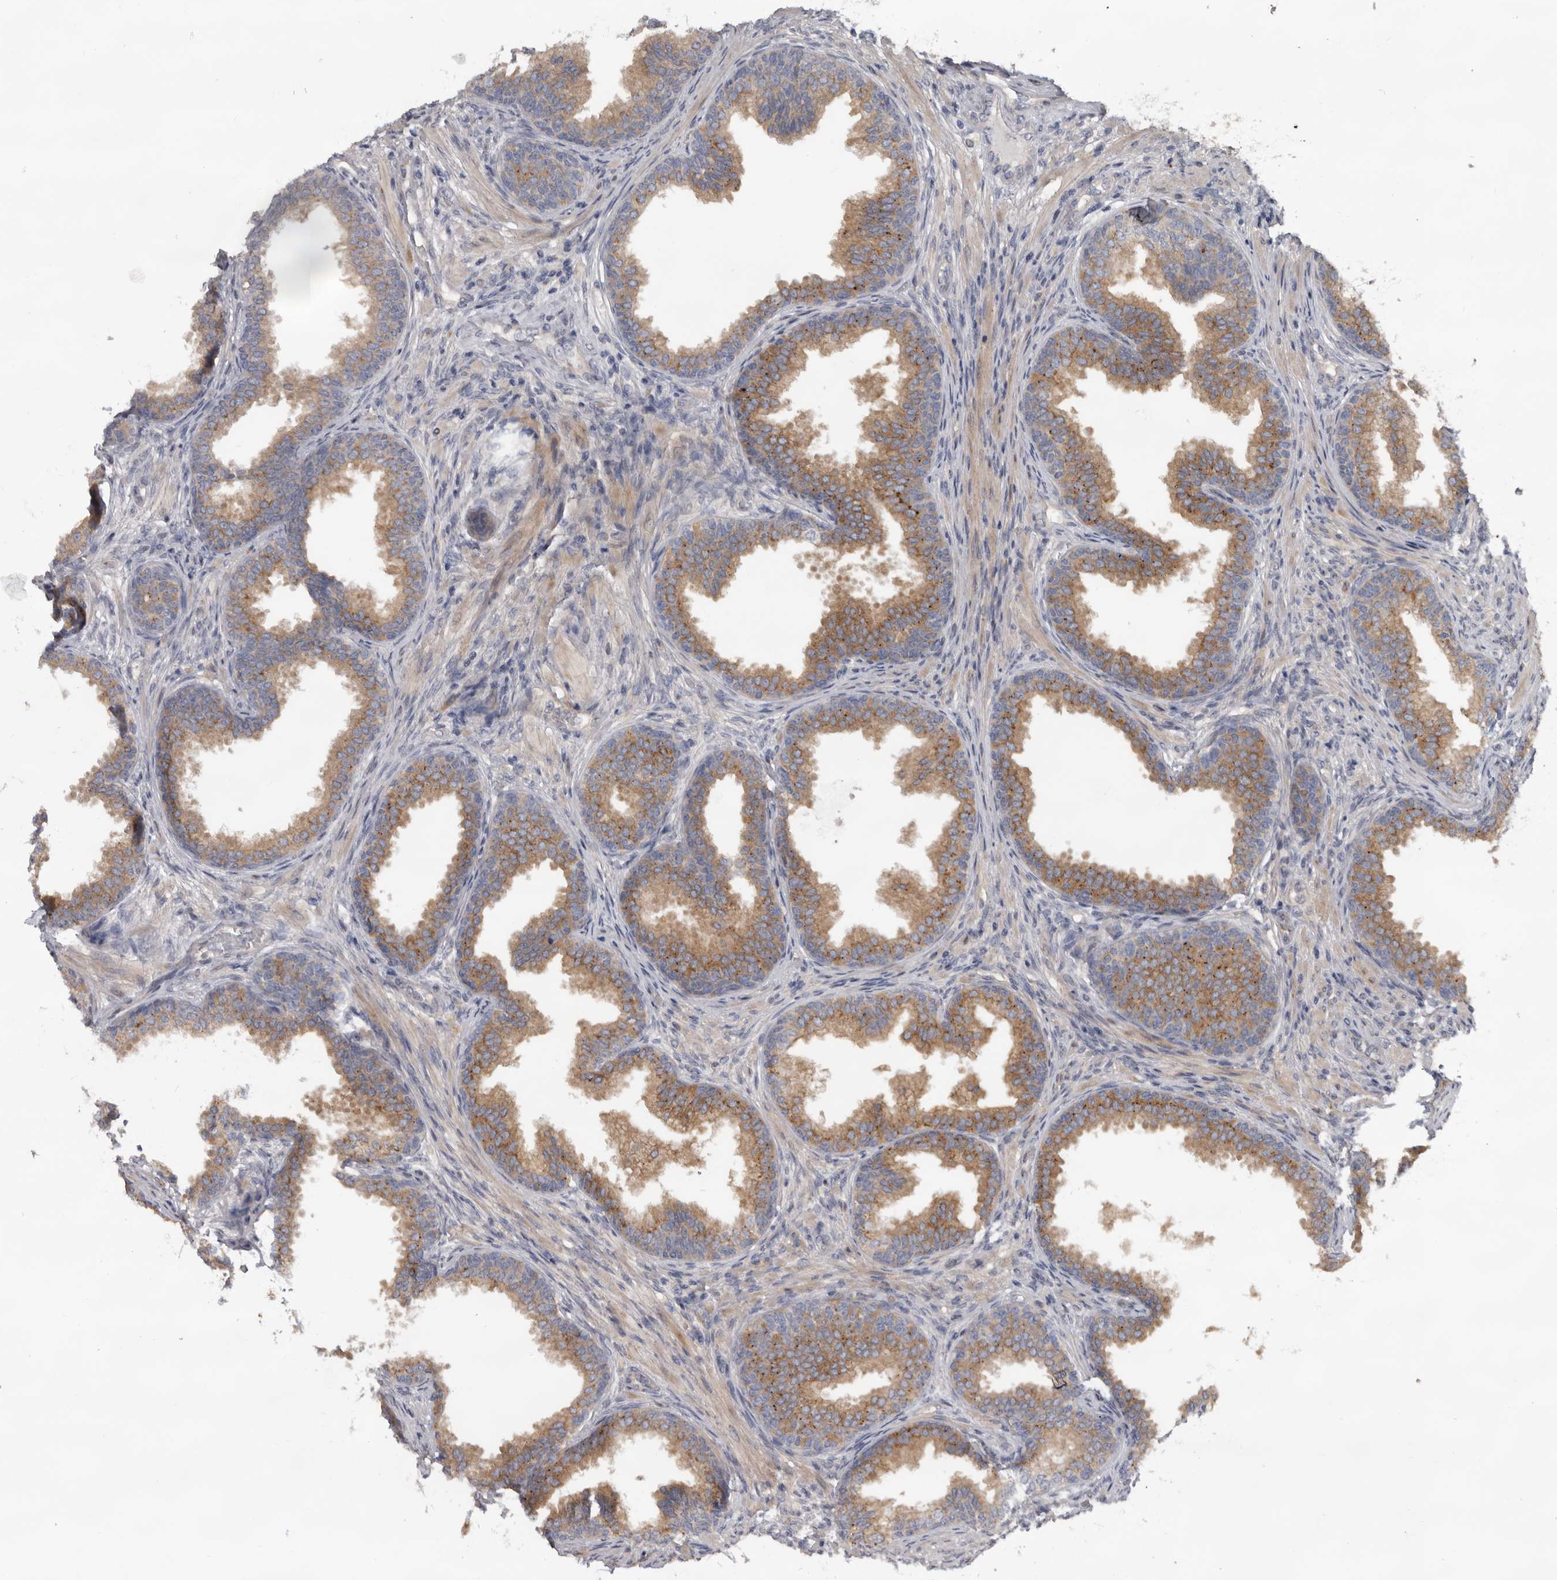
{"staining": {"intensity": "moderate", "quantity": ">75%", "location": "cytoplasmic/membranous"}, "tissue": "prostate", "cell_type": "Glandular cells", "image_type": "normal", "snomed": [{"axis": "morphology", "description": "Normal tissue, NOS"}, {"axis": "topography", "description": "Prostate"}], "caption": "Glandular cells demonstrate medium levels of moderate cytoplasmic/membranous positivity in approximately >75% of cells in normal human prostate.", "gene": "HINT3", "patient": {"sex": "male", "age": 76}}